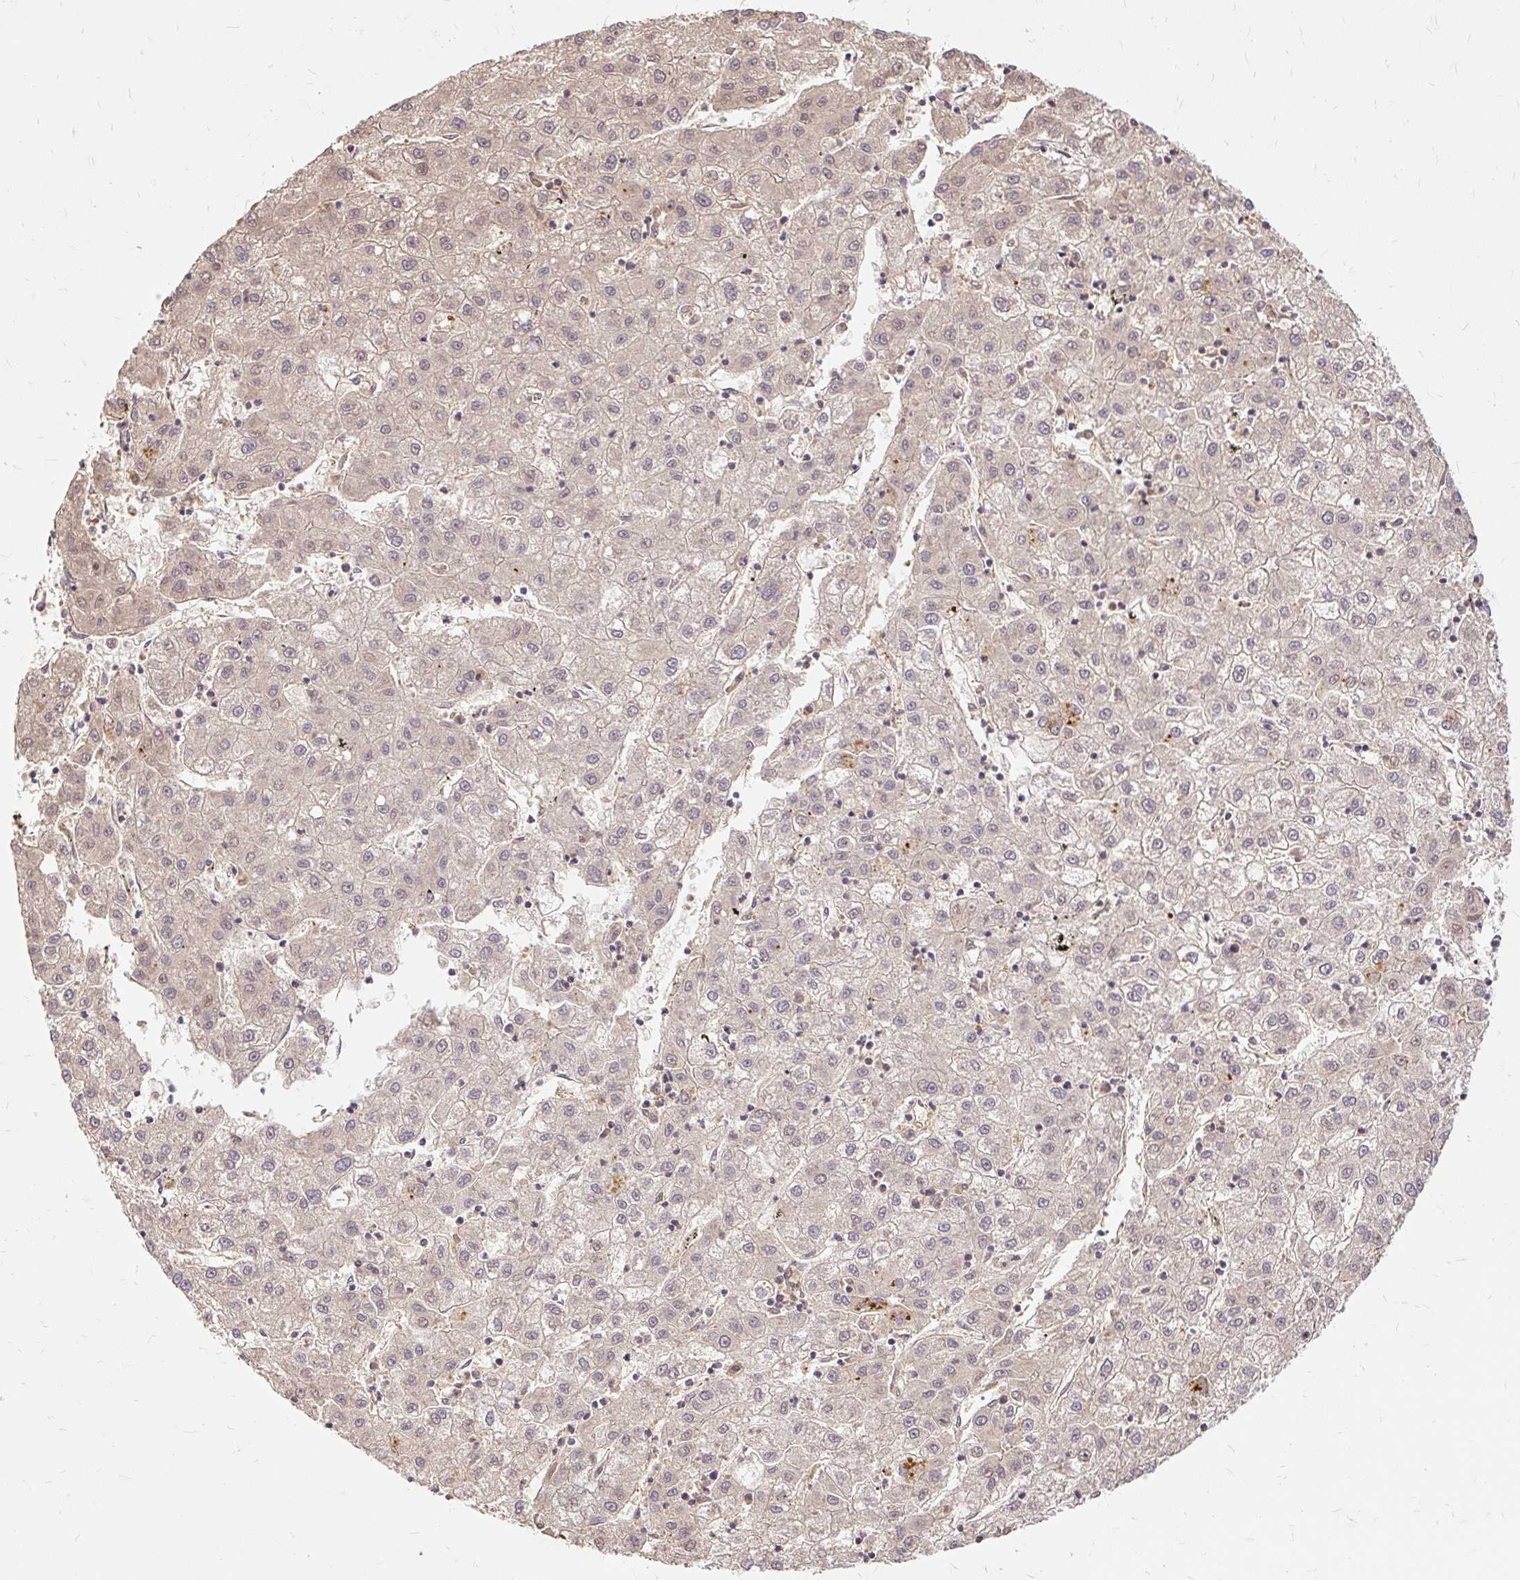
{"staining": {"intensity": "negative", "quantity": "none", "location": "none"}, "tissue": "liver cancer", "cell_type": "Tumor cells", "image_type": "cancer", "snomed": [{"axis": "morphology", "description": "Carcinoma, Hepatocellular, NOS"}, {"axis": "topography", "description": "Liver"}], "caption": "High power microscopy photomicrograph of an immunohistochemistry (IHC) micrograph of liver hepatocellular carcinoma, revealing no significant positivity in tumor cells.", "gene": "AP5S1", "patient": {"sex": "male", "age": 72}}